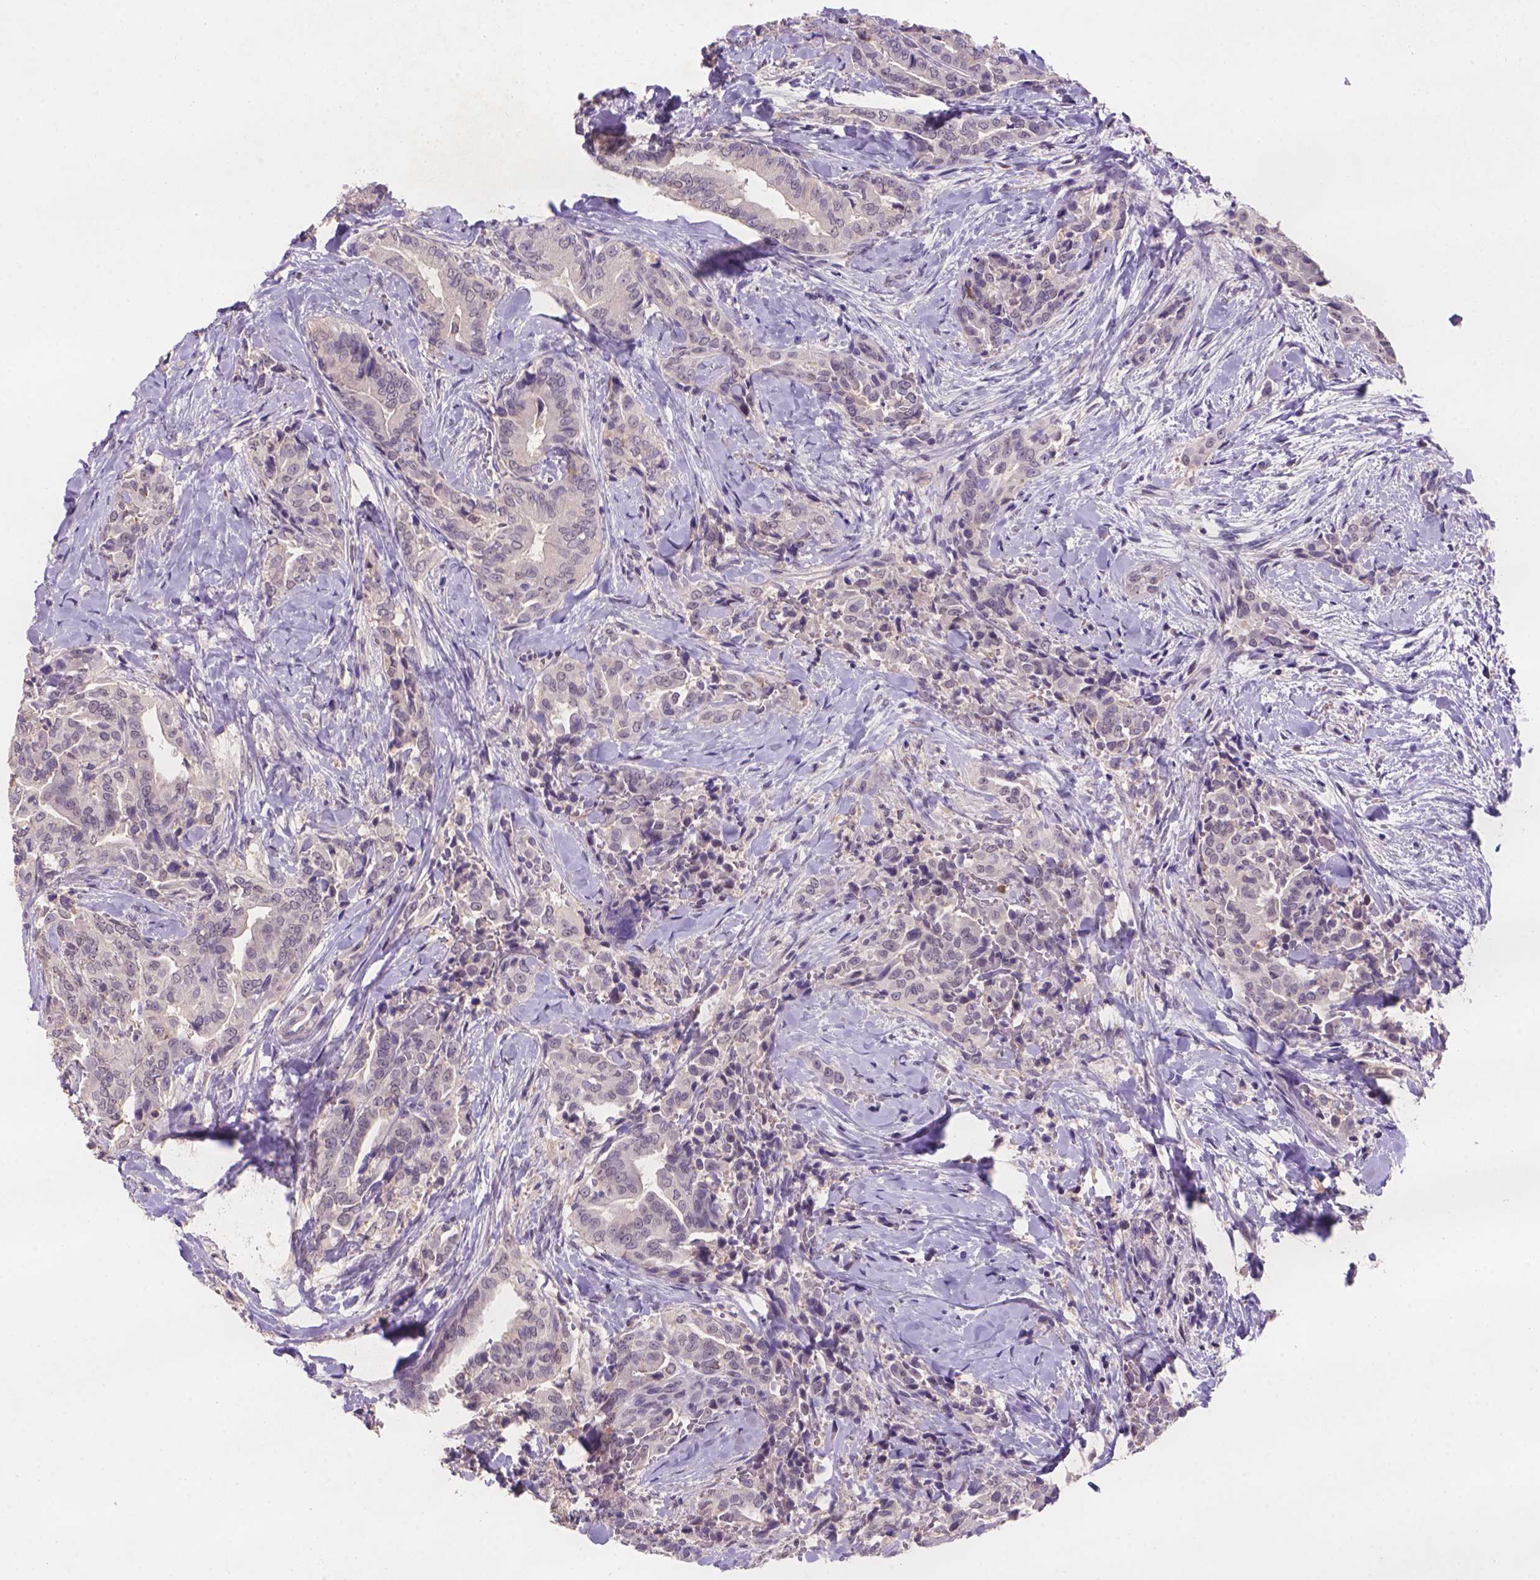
{"staining": {"intensity": "weak", "quantity": ">75%", "location": "cytoplasmic/membranous,nuclear"}, "tissue": "thyroid cancer", "cell_type": "Tumor cells", "image_type": "cancer", "snomed": [{"axis": "morphology", "description": "Papillary adenocarcinoma, NOS"}, {"axis": "topography", "description": "Thyroid gland"}], "caption": "High-power microscopy captured an IHC image of papillary adenocarcinoma (thyroid), revealing weak cytoplasmic/membranous and nuclear positivity in about >75% of tumor cells. (Brightfield microscopy of DAB IHC at high magnification).", "gene": "SCML4", "patient": {"sex": "male", "age": 61}}